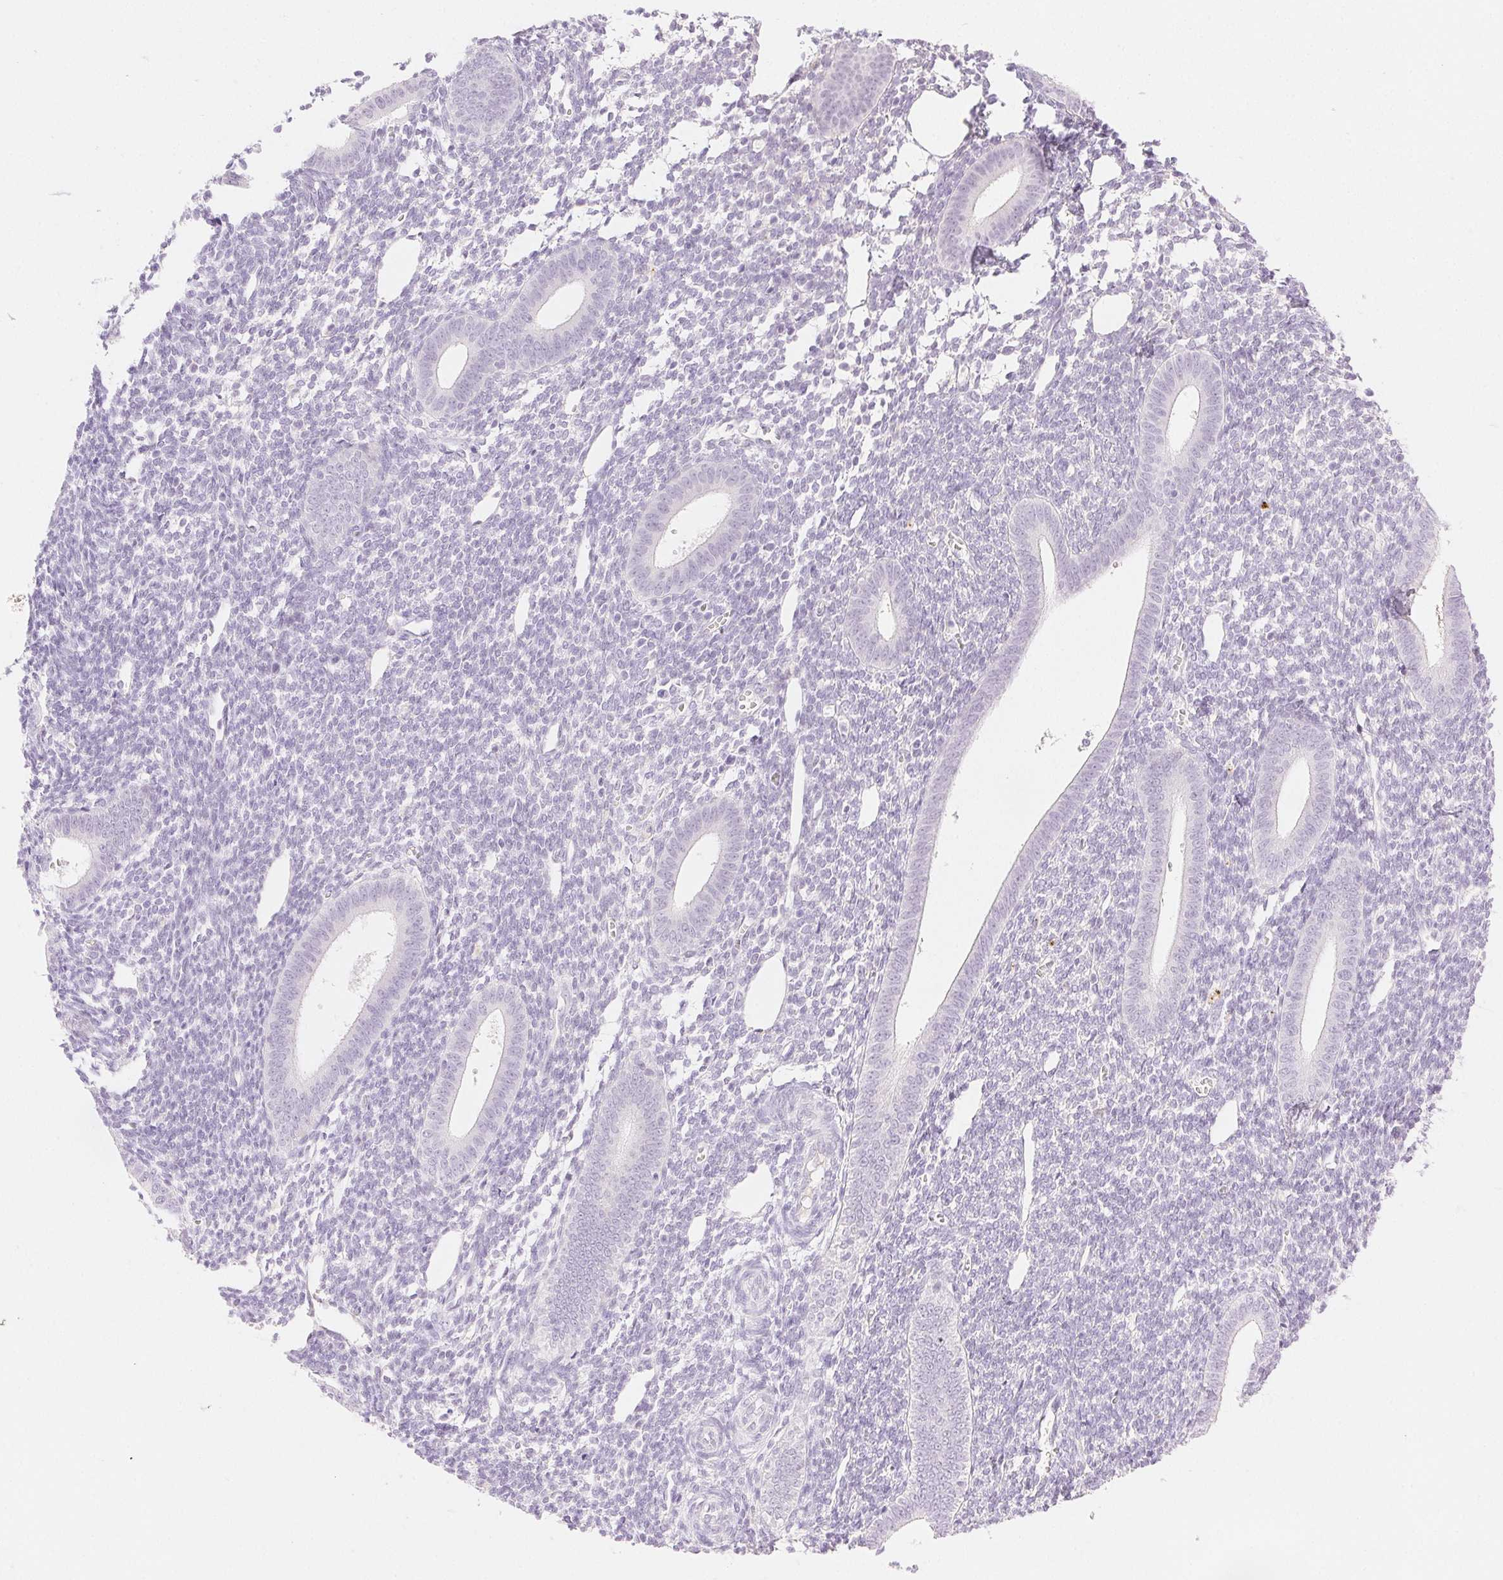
{"staining": {"intensity": "negative", "quantity": "none", "location": "none"}, "tissue": "endometrium", "cell_type": "Cells in endometrial stroma", "image_type": "normal", "snomed": [{"axis": "morphology", "description": "Normal tissue, NOS"}, {"axis": "topography", "description": "Endometrium"}], "caption": "Immunohistochemical staining of benign endometrium exhibits no significant staining in cells in endometrial stroma. The staining is performed using DAB brown chromogen with nuclei counter-stained in using hematoxylin.", "gene": "SPACA4", "patient": {"sex": "female", "age": 25}}